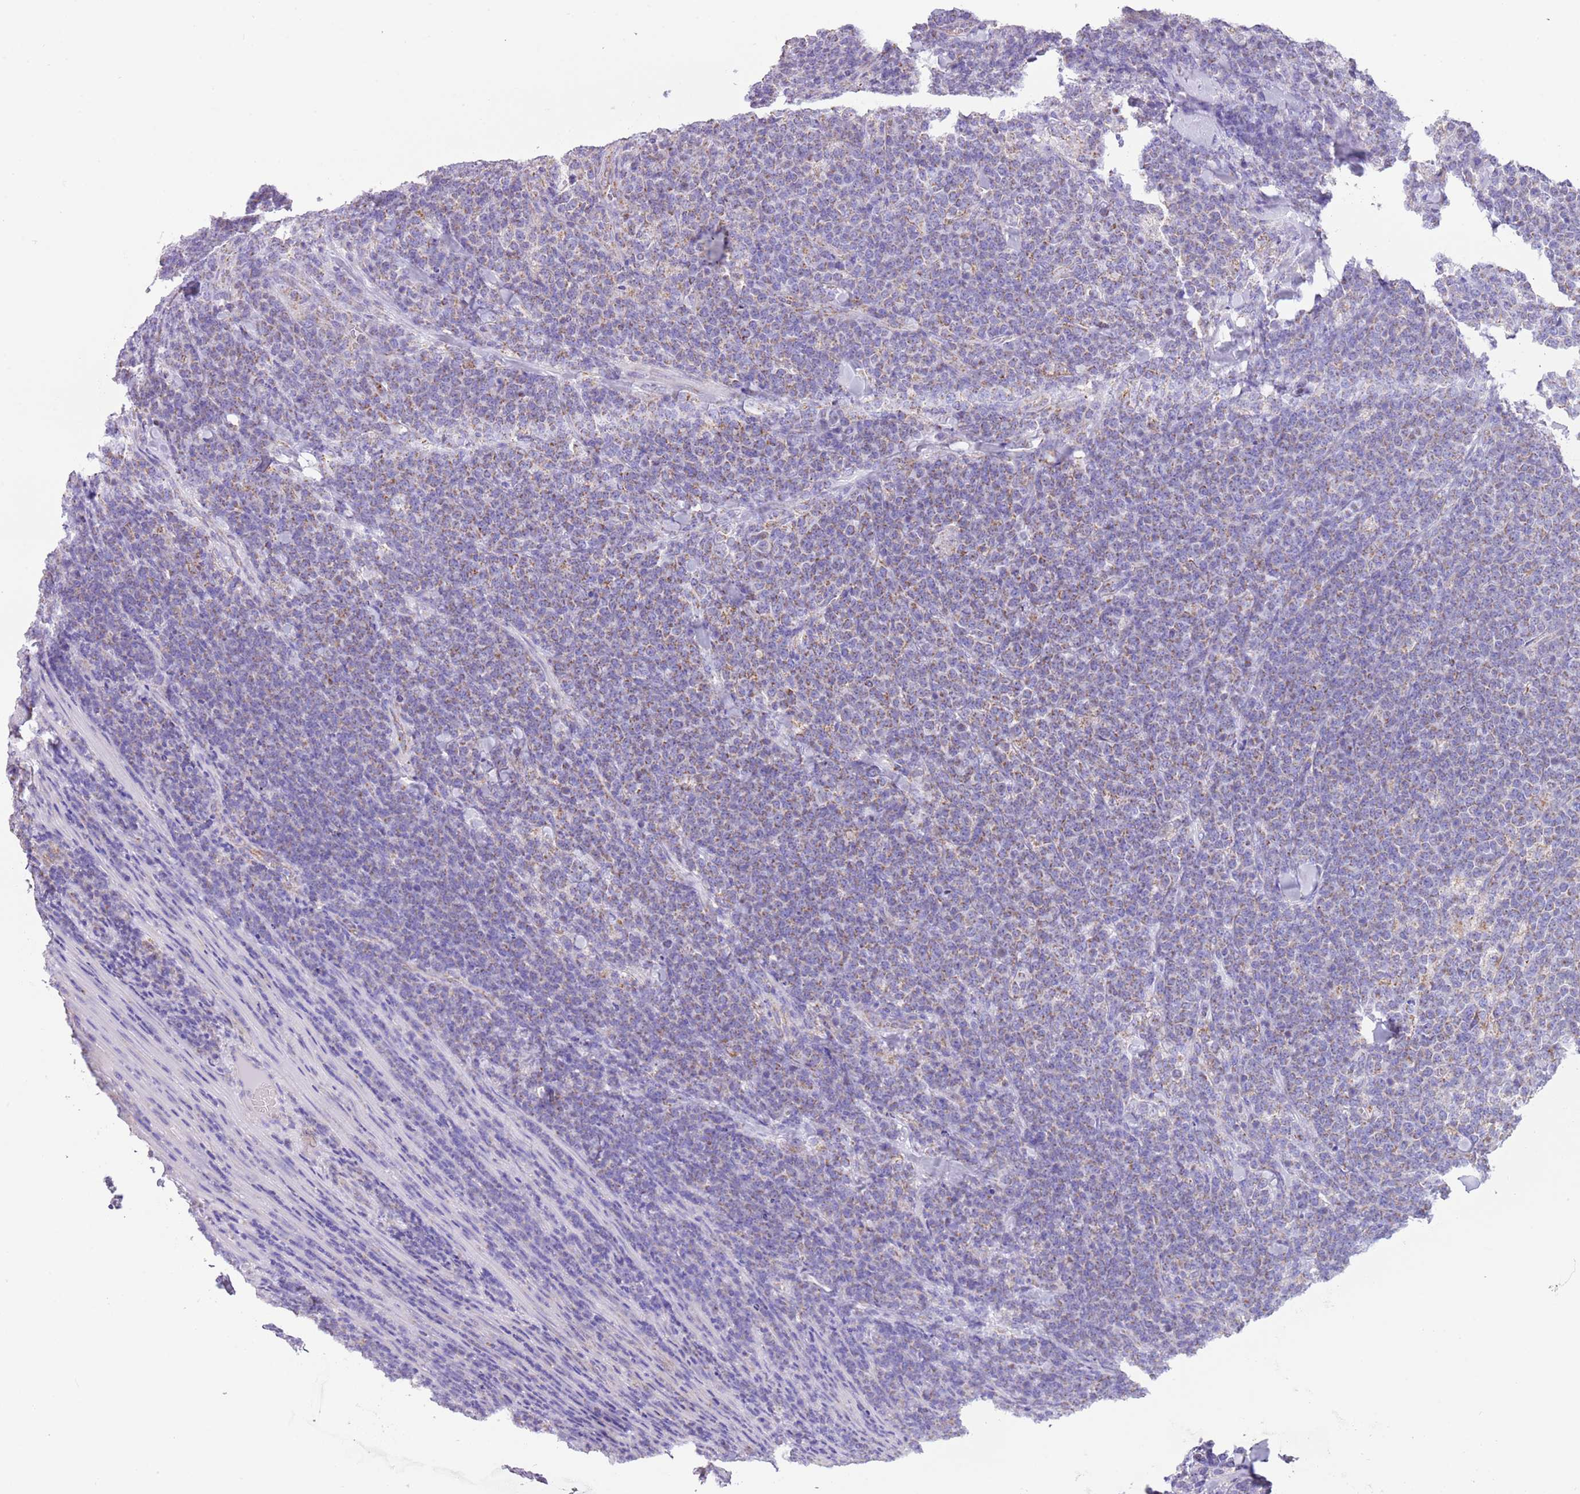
{"staining": {"intensity": "moderate", "quantity": "25%-75%", "location": "cytoplasmic/membranous"}, "tissue": "lymphoma", "cell_type": "Tumor cells", "image_type": "cancer", "snomed": [{"axis": "morphology", "description": "Malignant lymphoma, non-Hodgkin's type, High grade"}, {"axis": "topography", "description": "Small intestine"}], "caption": "High-grade malignant lymphoma, non-Hodgkin's type was stained to show a protein in brown. There is medium levels of moderate cytoplasmic/membranous positivity in about 25%-75% of tumor cells.", "gene": "SUCLG2", "patient": {"sex": "male", "age": 8}}